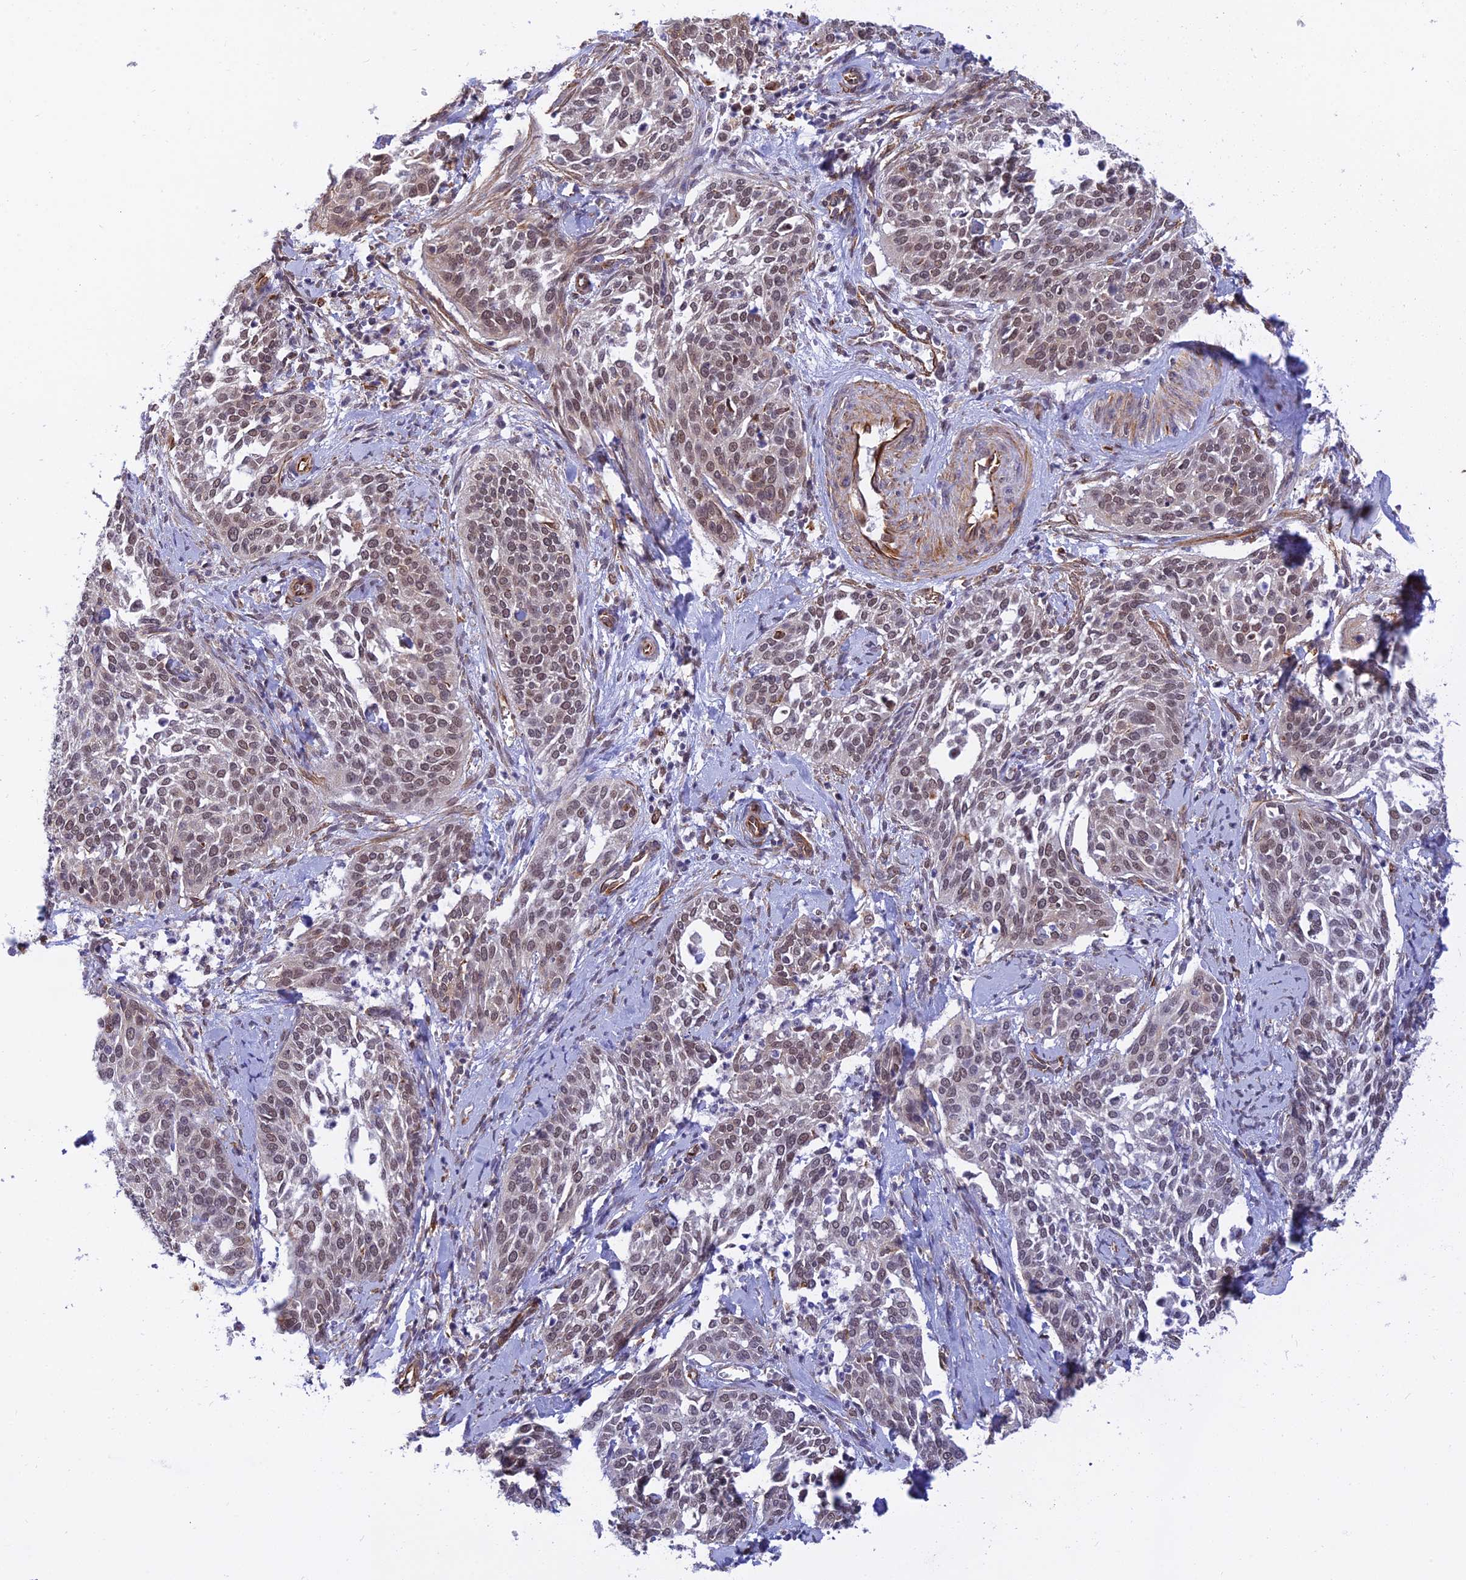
{"staining": {"intensity": "weak", "quantity": ">75%", "location": "nuclear"}, "tissue": "cervical cancer", "cell_type": "Tumor cells", "image_type": "cancer", "snomed": [{"axis": "morphology", "description": "Squamous cell carcinoma, NOS"}, {"axis": "topography", "description": "Cervix"}], "caption": "Protein expression analysis of cervical cancer demonstrates weak nuclear positivity in about >75% of tumor cells.", "gene": "PAGR1", "patient": {"sex": "female", "age": 44}}